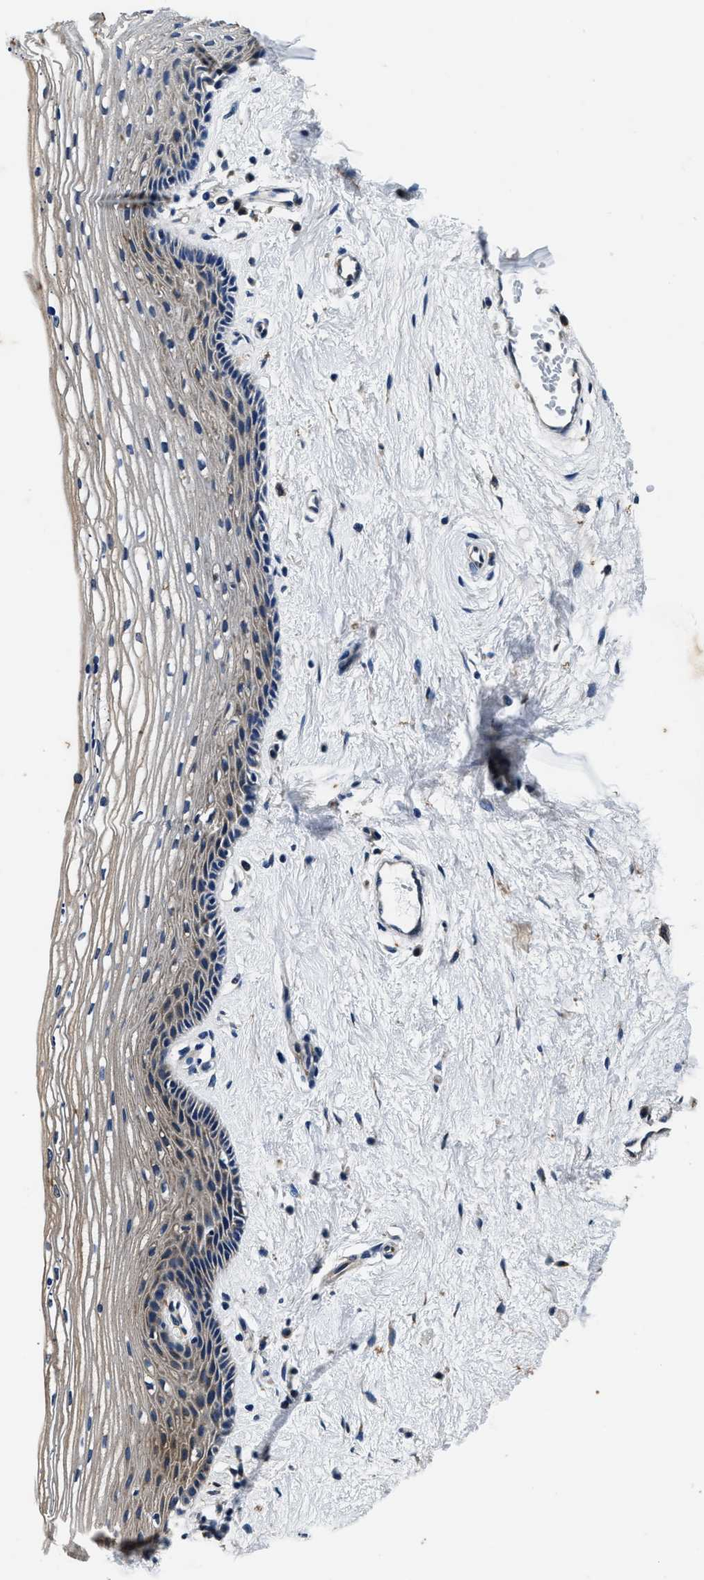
{"staining": {"intensity": "weak", "quantity": "25%-75%", "location": "cytoplasmic/membranous"}, "tissue": "vagina", "cell_type": "Squamous epithelial cells", "image_type": "normal", "snomed": [{"axis": "morphology", "description": "Normal tissue, NOS"}, {"axis": "topography", "description": "Vagina"}], "caption": "Immunohistochemistry of benign human vagina displays low levels of weak cytoplasmic/membranous staining in approximately 25%-75% of squamous epithelial cells.", "gene": "PI4KB", "patient": {"sex": "female", "age": 46}}